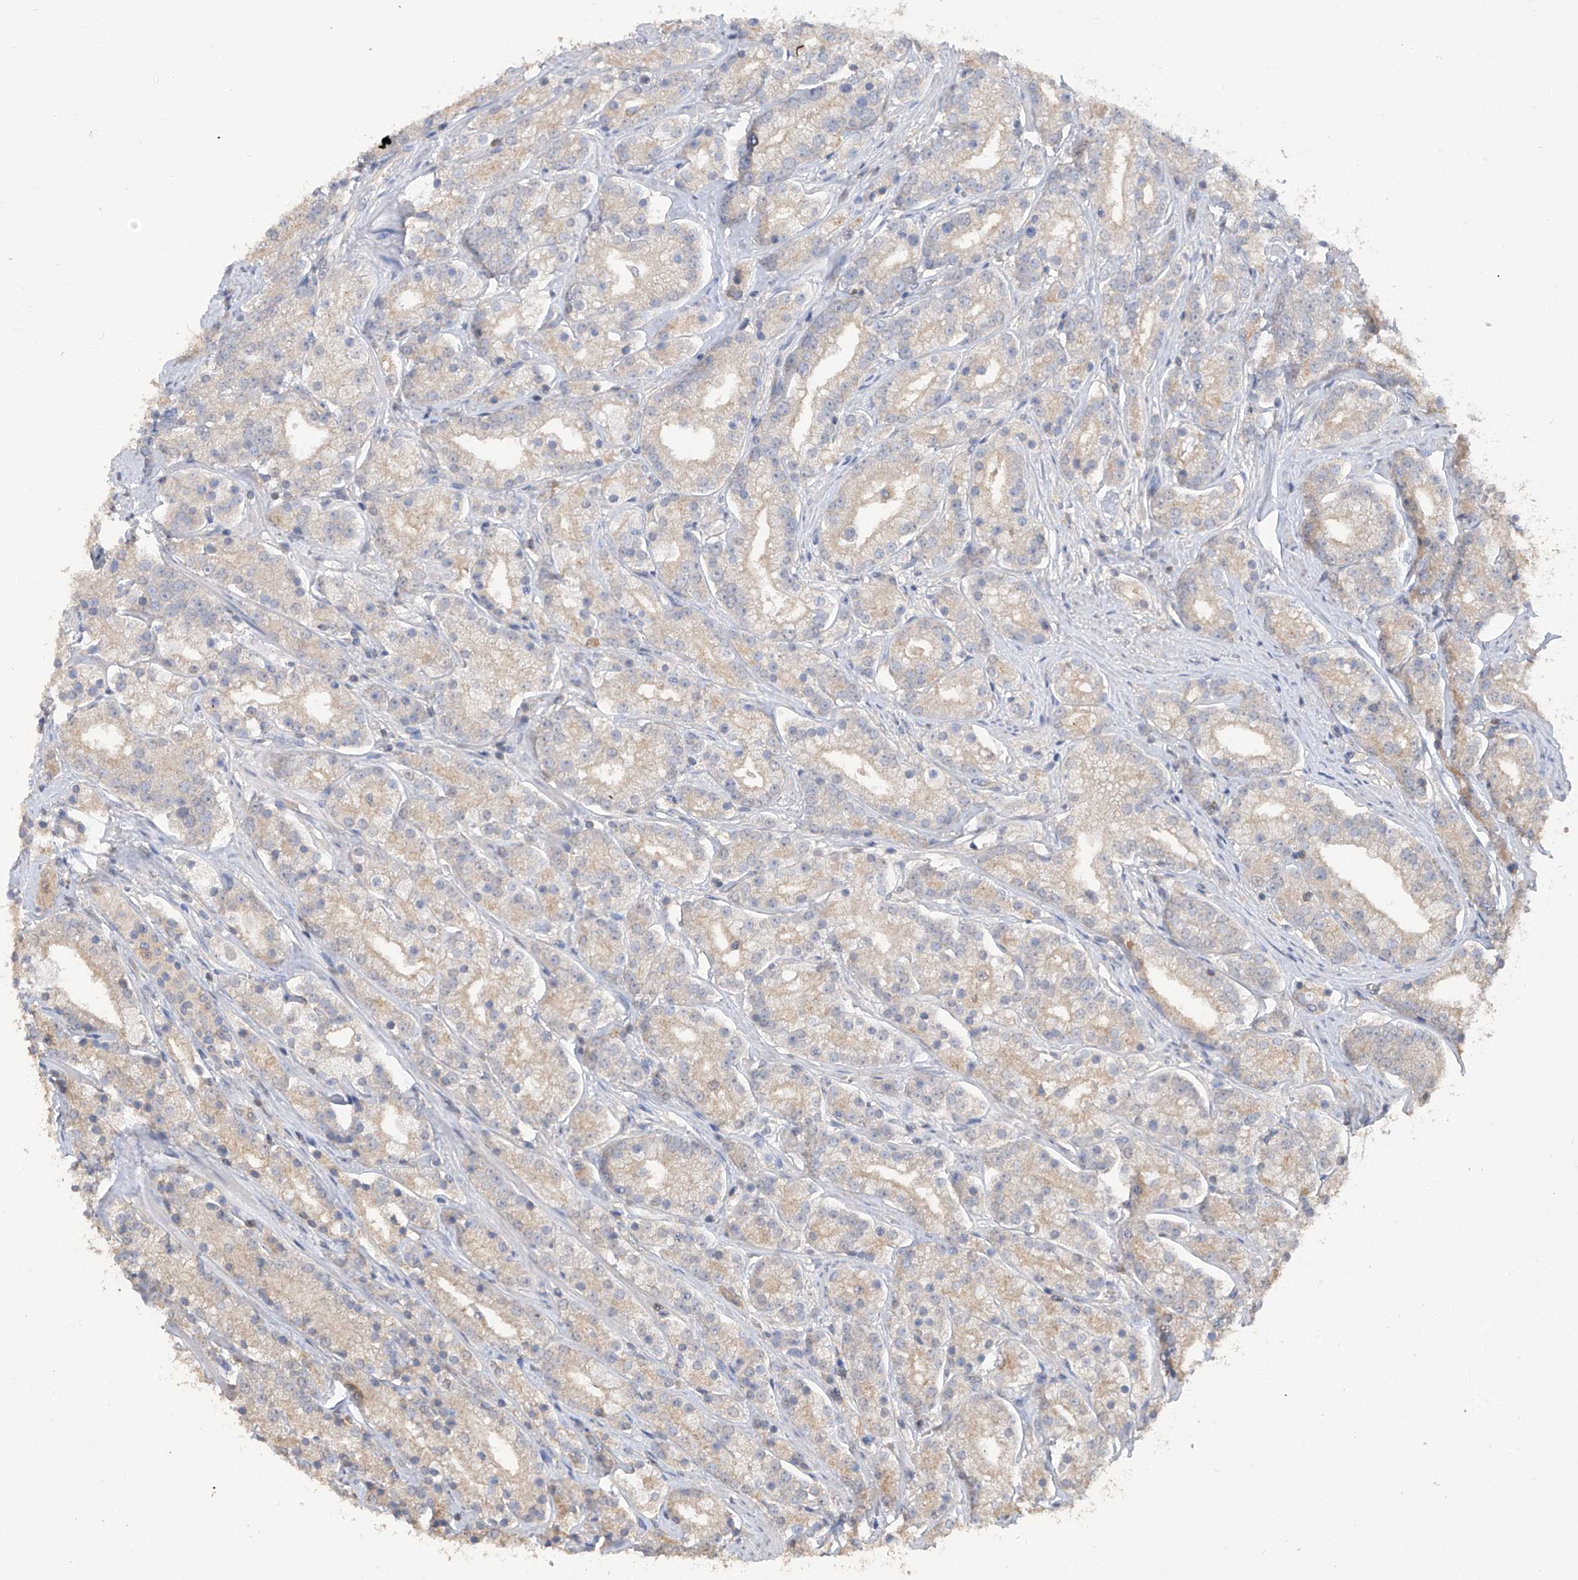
{"staining": {"intensity": "weak", "quantity": "<25%", "location": "cytoplasmic/membranous"}, "tissue": "prostate cancer", "cell_type": "Tumor cells", "image_type": "cancer", "snomed": [{"axis": "morphology", "description": "Adenocarcinoma, High grade"}, {"axis": "topography", "description": "Prostate"}], "caption": "IHC image of neoplastic tissue: human prostate adenocarcinoma (high-grade) stained with DAB reveals no significant protein staining in tumor cells. (DAB IHC with hematoxylin counter stain).", "gene": "HAS3", "patient": {"sex": "male", "age": 69}}